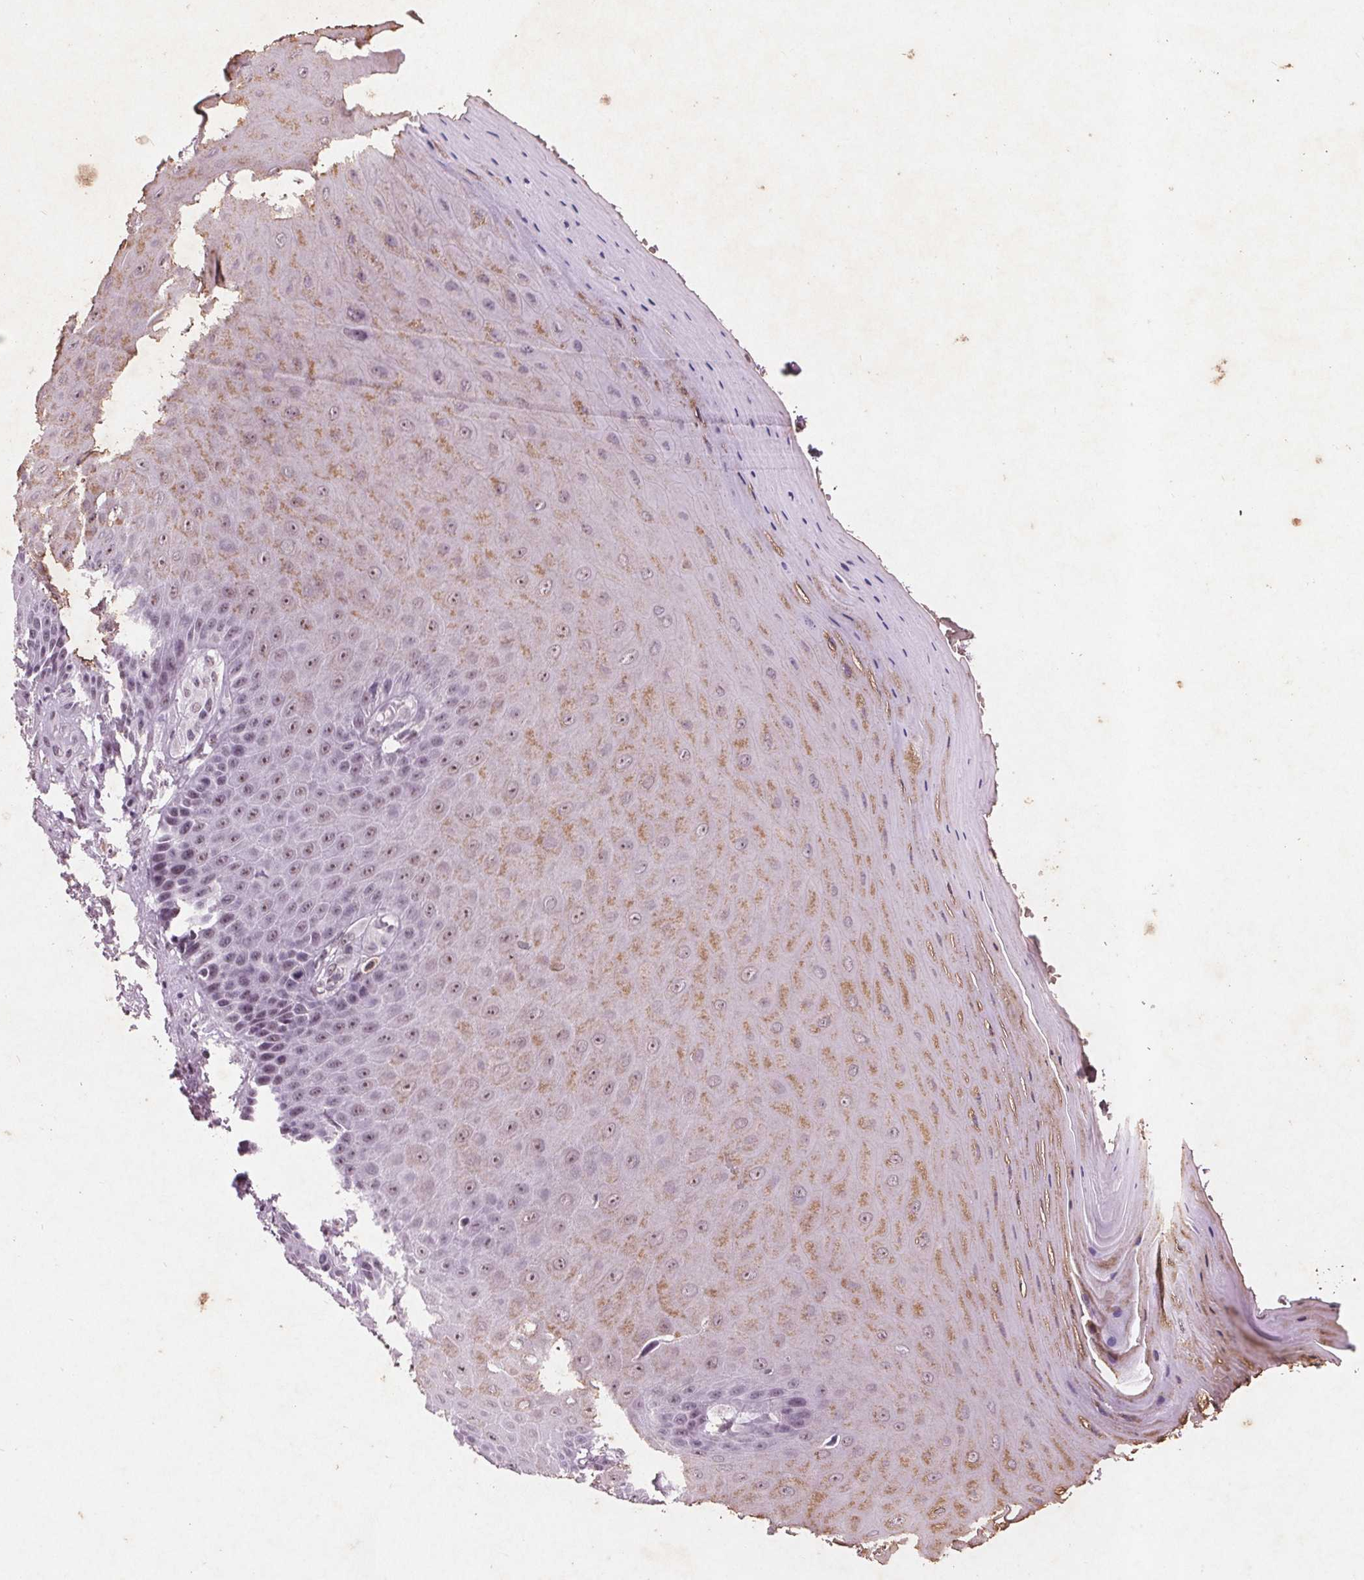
{"staining": {"intensity": "weak", "quantity": ">75%", "location": "nuclear"}, "tissue": "vagina", "cell_type": "Squamous epithelial cells", "image_type": "normal", "snomed": [{"axis": "morphology", "description": "Normal tissue, NOS"}, {"axis": "topography", "description": "Vagina"}], "caption": "Weak nuclear protein staining is seen in approximately >75% of squamous epithelial cells in vagina.", "gene": "RPS6KA2", "patient": {"sex": "female", "age": 83}}